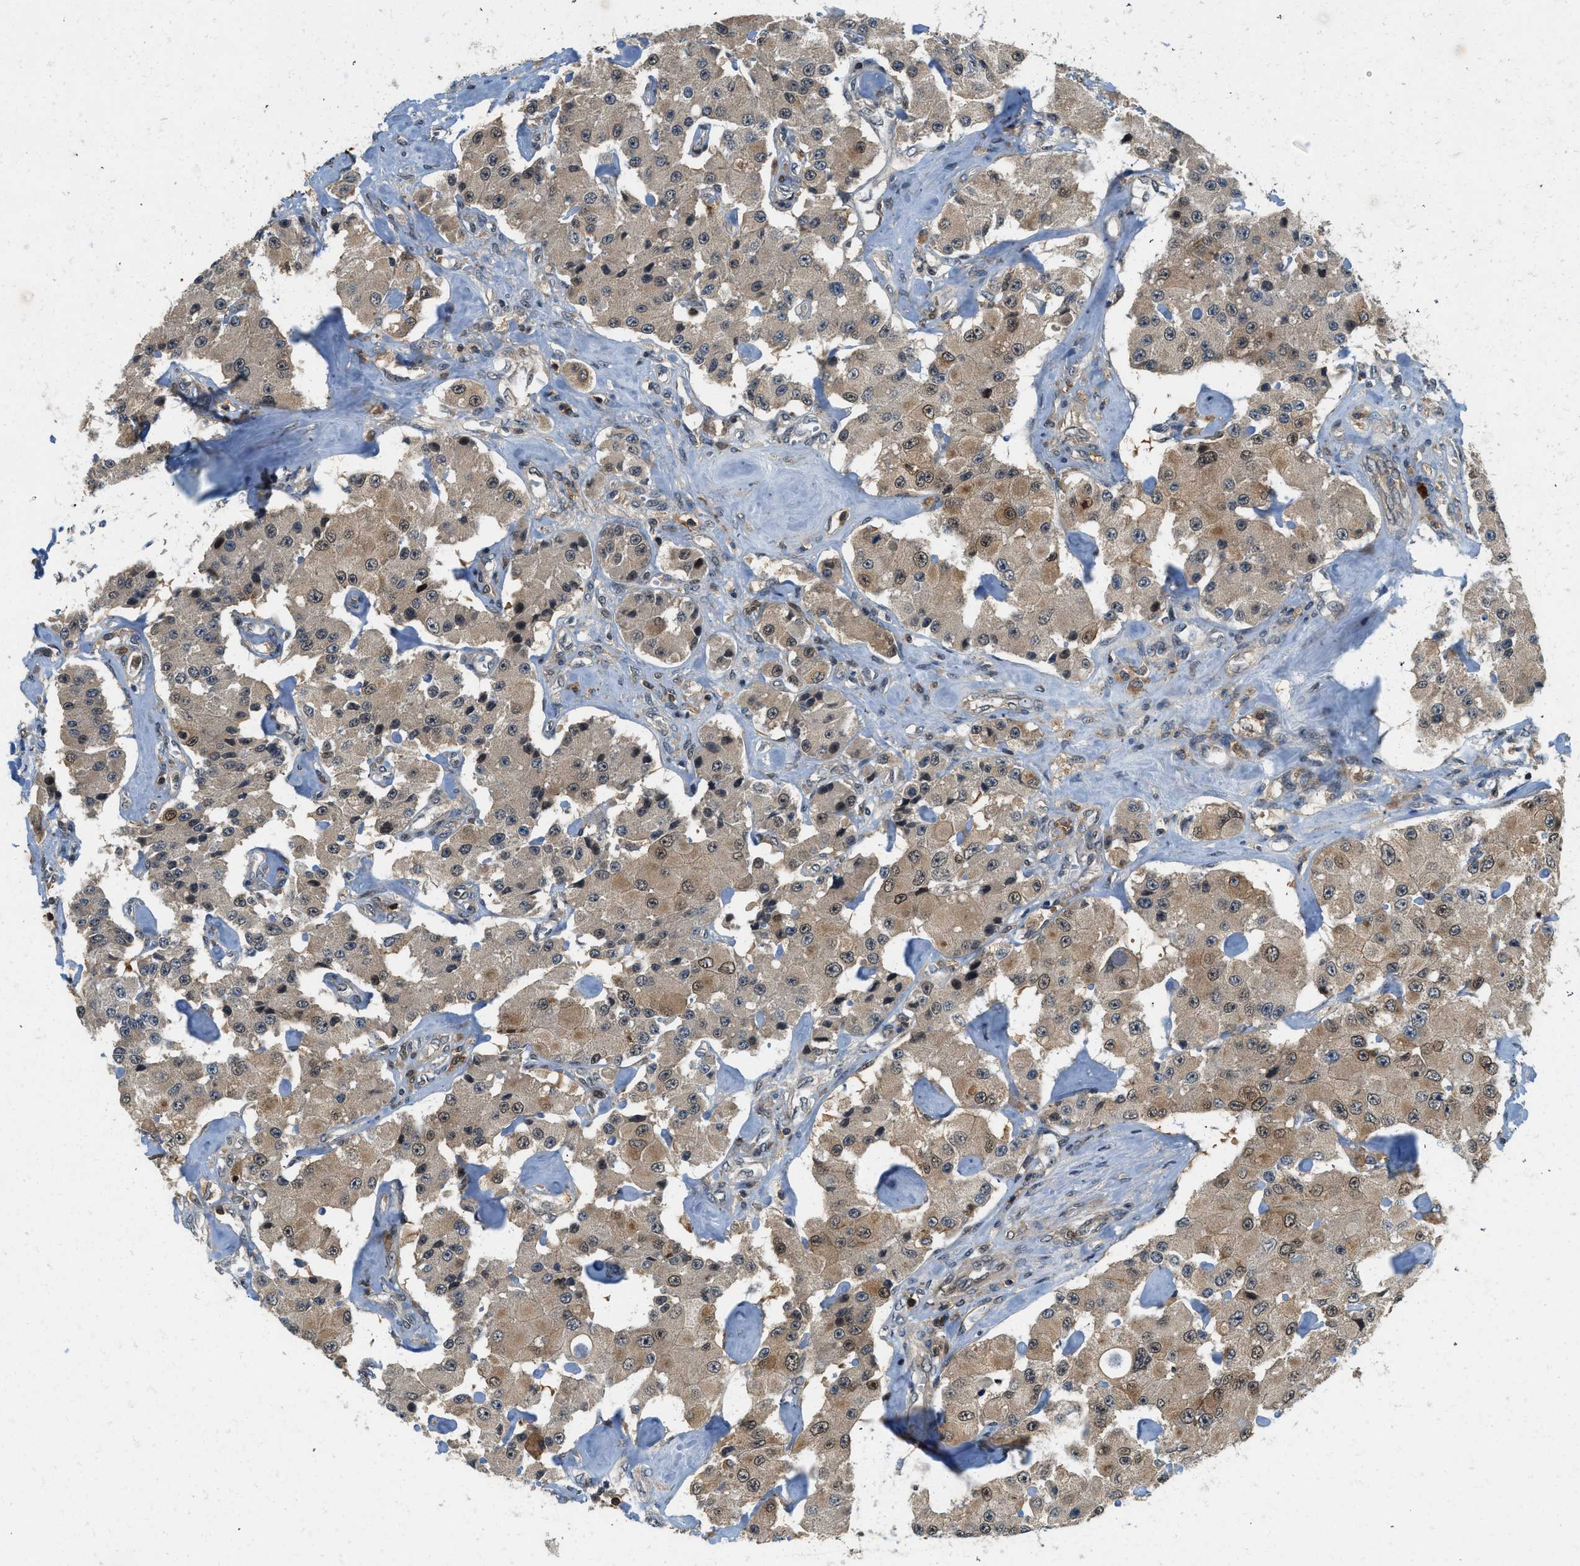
{"staining": {"intensity": "moderate", "quantity": ">75%", "location": "cytoplasmic/membranous,nuclear"}, "tissue": "carcinoid", "cell_type": "Tumor cells", "image_type": "cancer", "snomed": [{"axis": "morphology", "description": "Carcinoid, malignant, NOS"}, {"axis": "topography", "description": "Pancreas"}], "caption": "A photomicrograph of human carcinoid (malignant) stained for a protein reveals moderate cytoplasmic/membranous and nuclear brown staining in tumor cells. (Stains: DAB (3,3'-diaminobenzidine) in brown, nuclei in blue, Microscopy: brightfield microscopy at high magnification).", "gene": "GMPPB", "patient": {"sex": "male", "age": 41}}